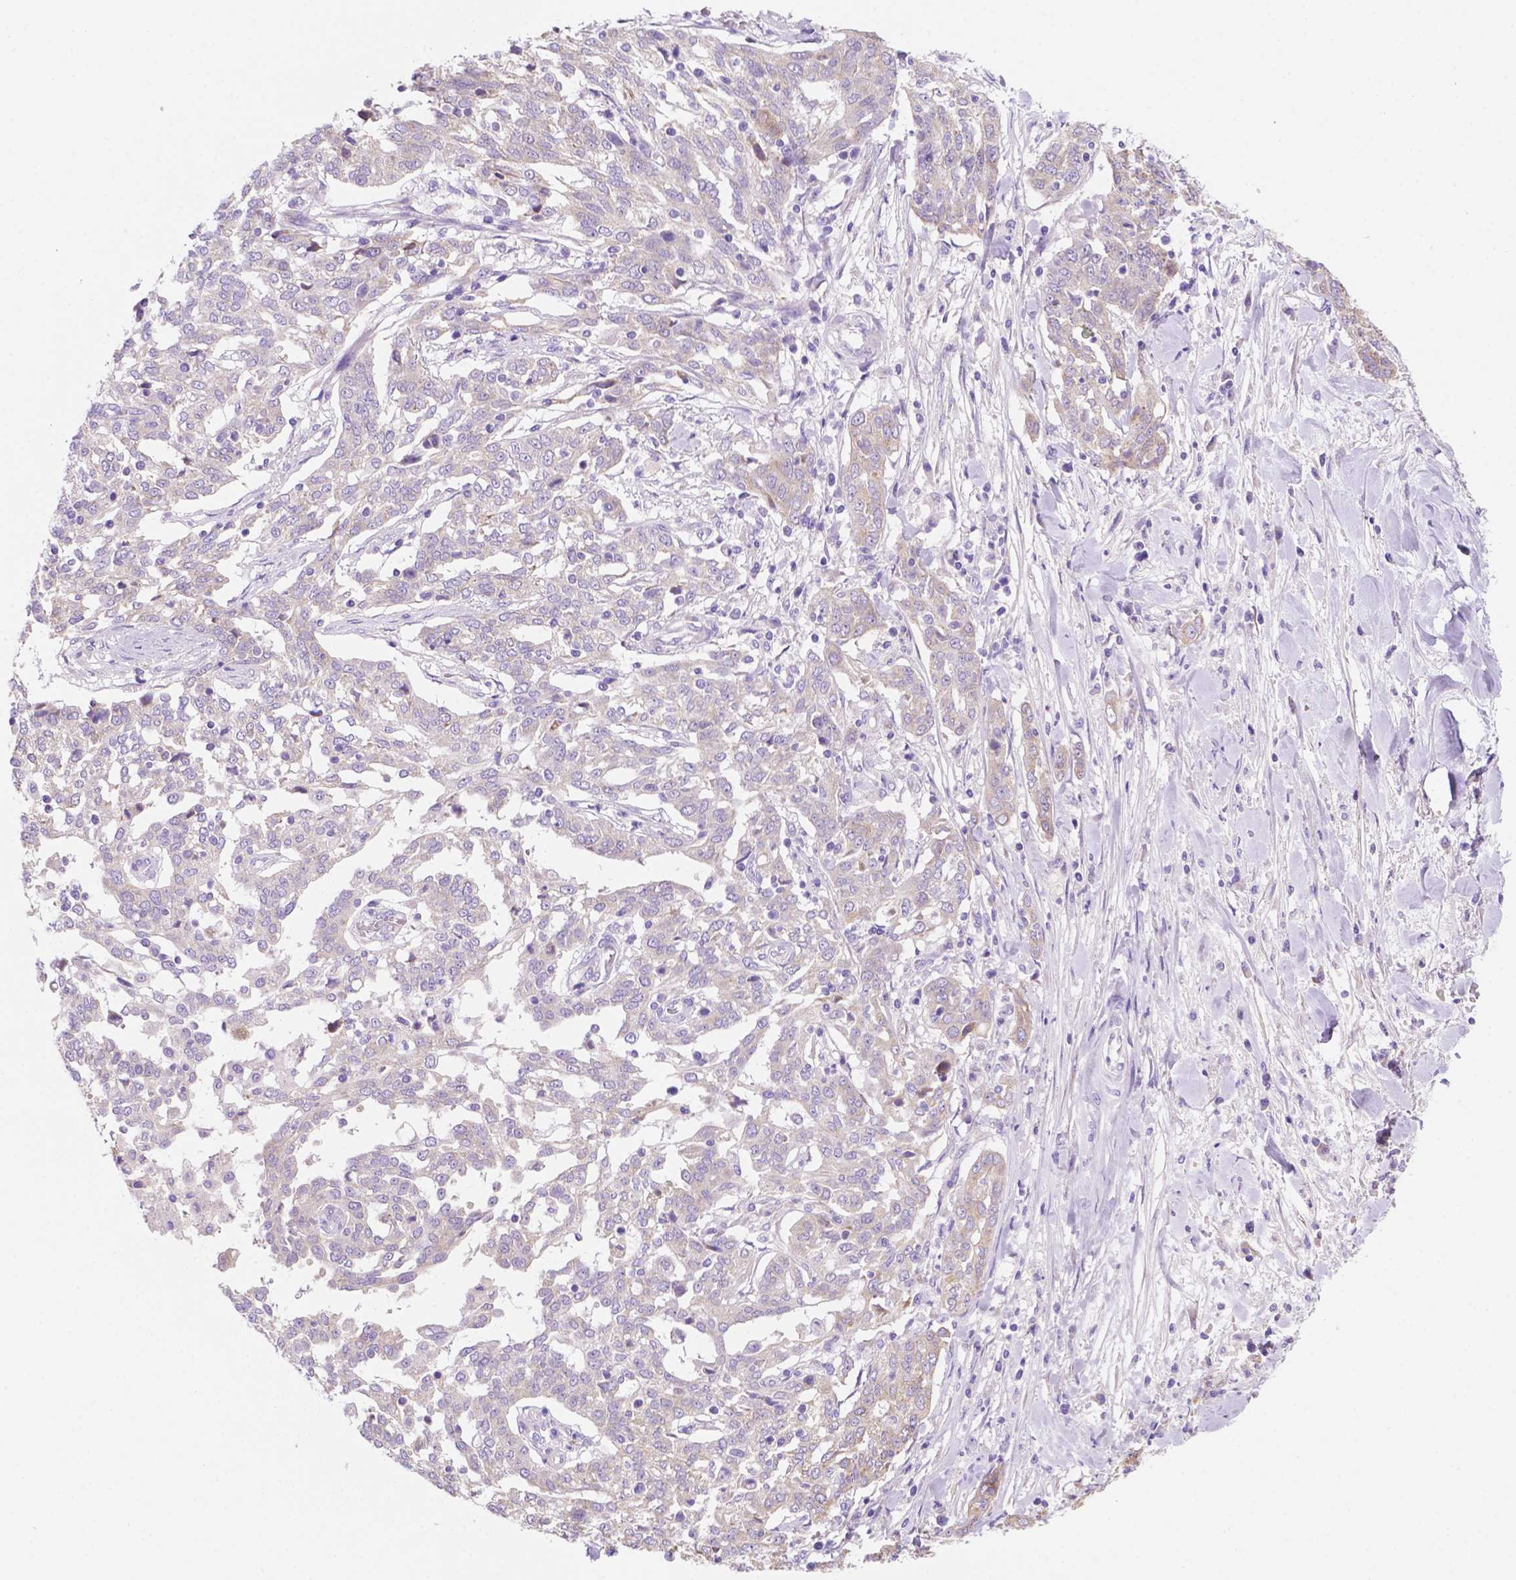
{"staining": {"intensity": "negative", "quantity": "none", "location": "none"}, "tissue": "ovarian cancer", "cell_type": "Tumor cells", "image_type": "cancer", "snomed": [{"axis": "morphology", "description": "Cystadenocarcinoma, serous, NOS"}, {"axis": "topography", "description": "Ovary"}], "caption": "Tumor cells are negative for protein expression in human ovarian cancer.", "gene": "CEACAM7", "patient": {"sex": "female", "age": 67}}